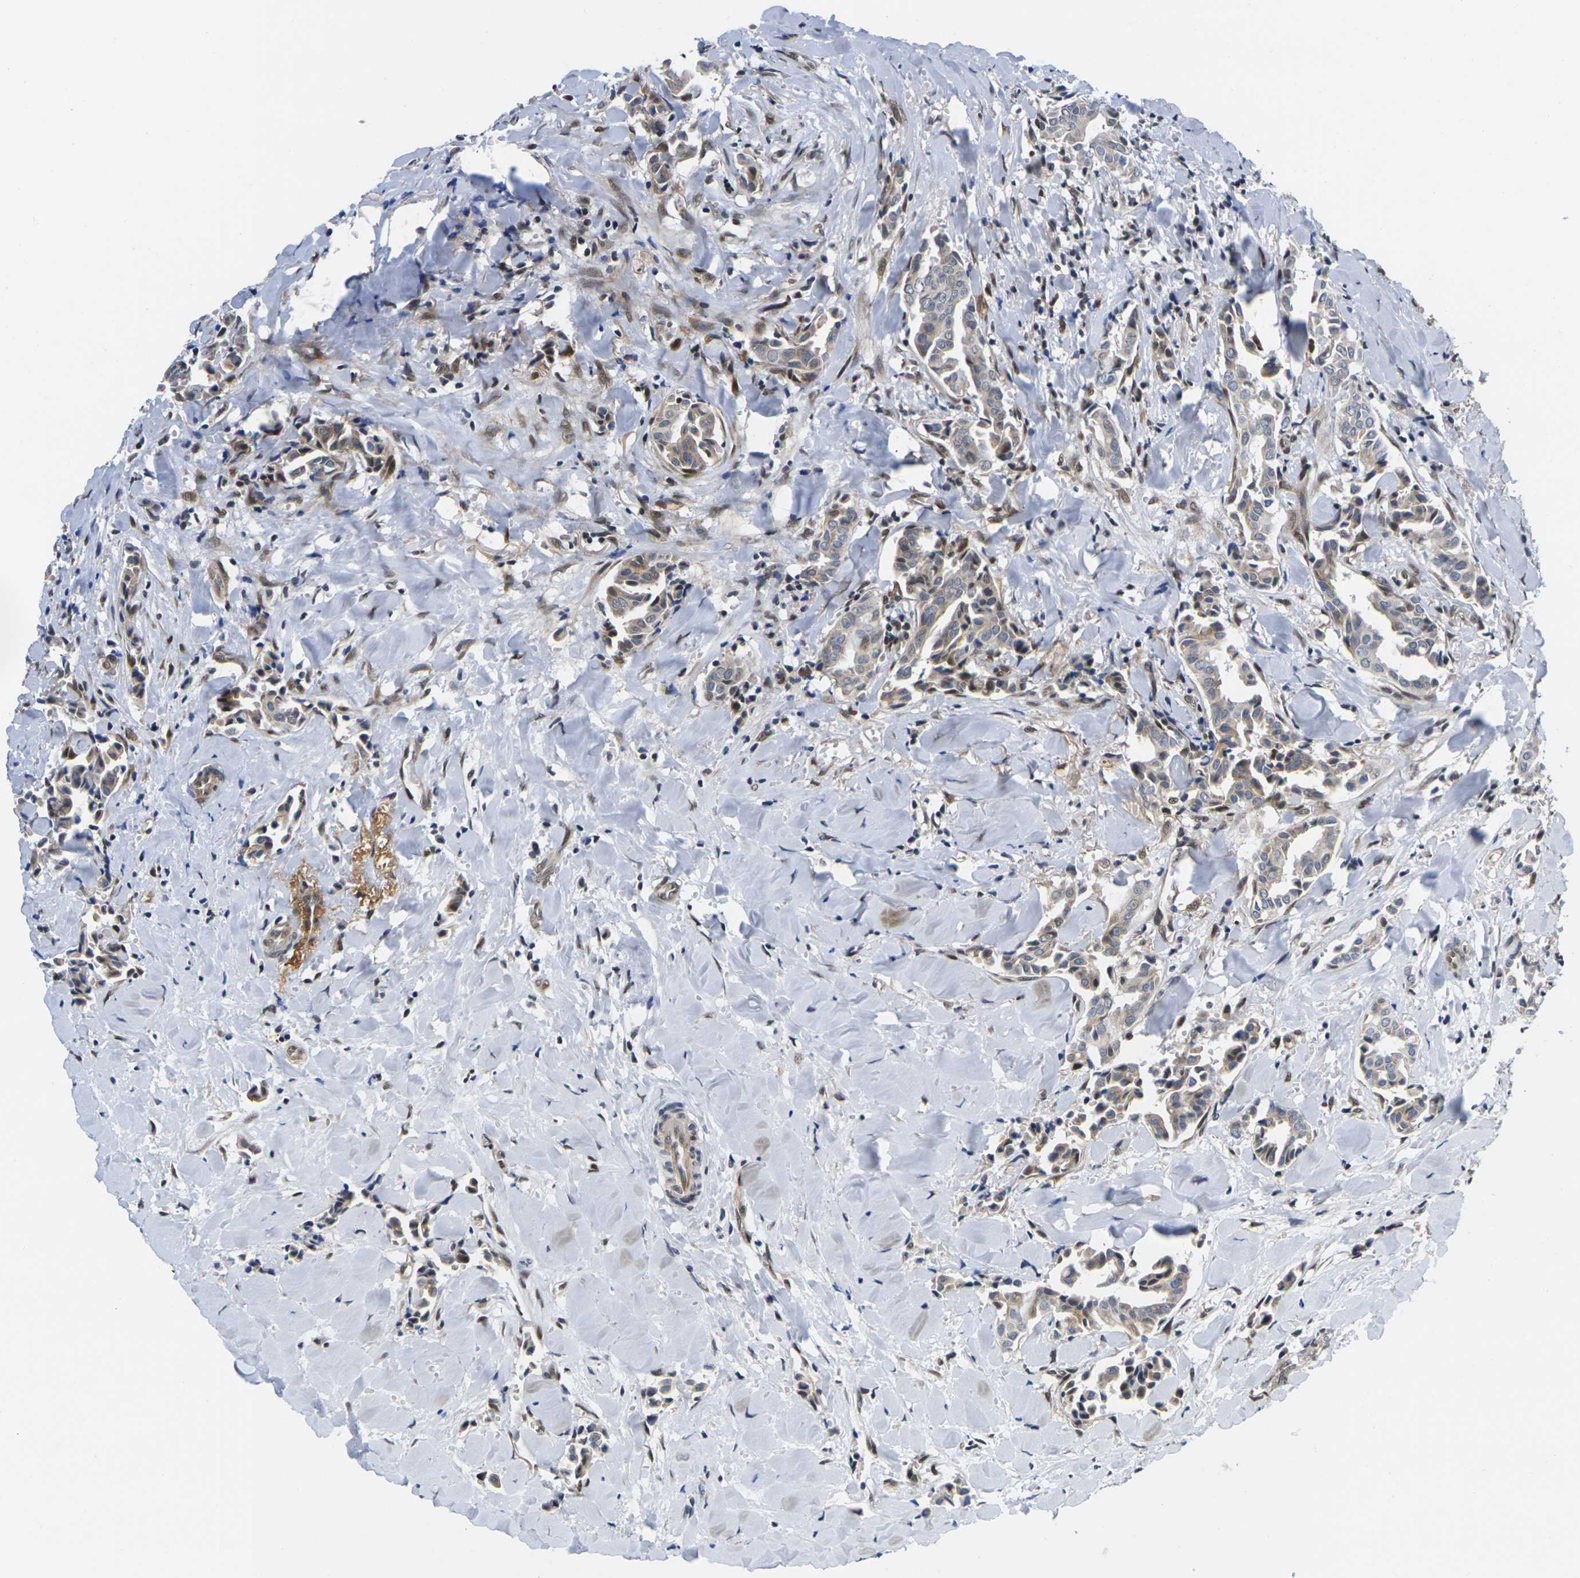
{"staining": {"intensity": "moderate", "quantity": ">75%", "location": "cytoplasmic/membranous"}, "tissue": "head and neck cancer", "cell_type": "Tumor cells", "image_type": "cancer", "snomed": [{"axis": "morphology", "description": "Adenocarcinoma, NOS"}, {"axis": "topography", "description": "Salivary gland"}, {"axis": "topography", "description": "Head-Neck"}], "caption": "The immunohistochemical stain highlights moderate cytoplasmic/membranous staining in tumor cells of head and neck adenocarcinoma tissue. (brown staining indicates protein expression, while blue staining denotes nuclei).", "gene": "RBM7", "patient": {"sex": "female", "age": 59}}